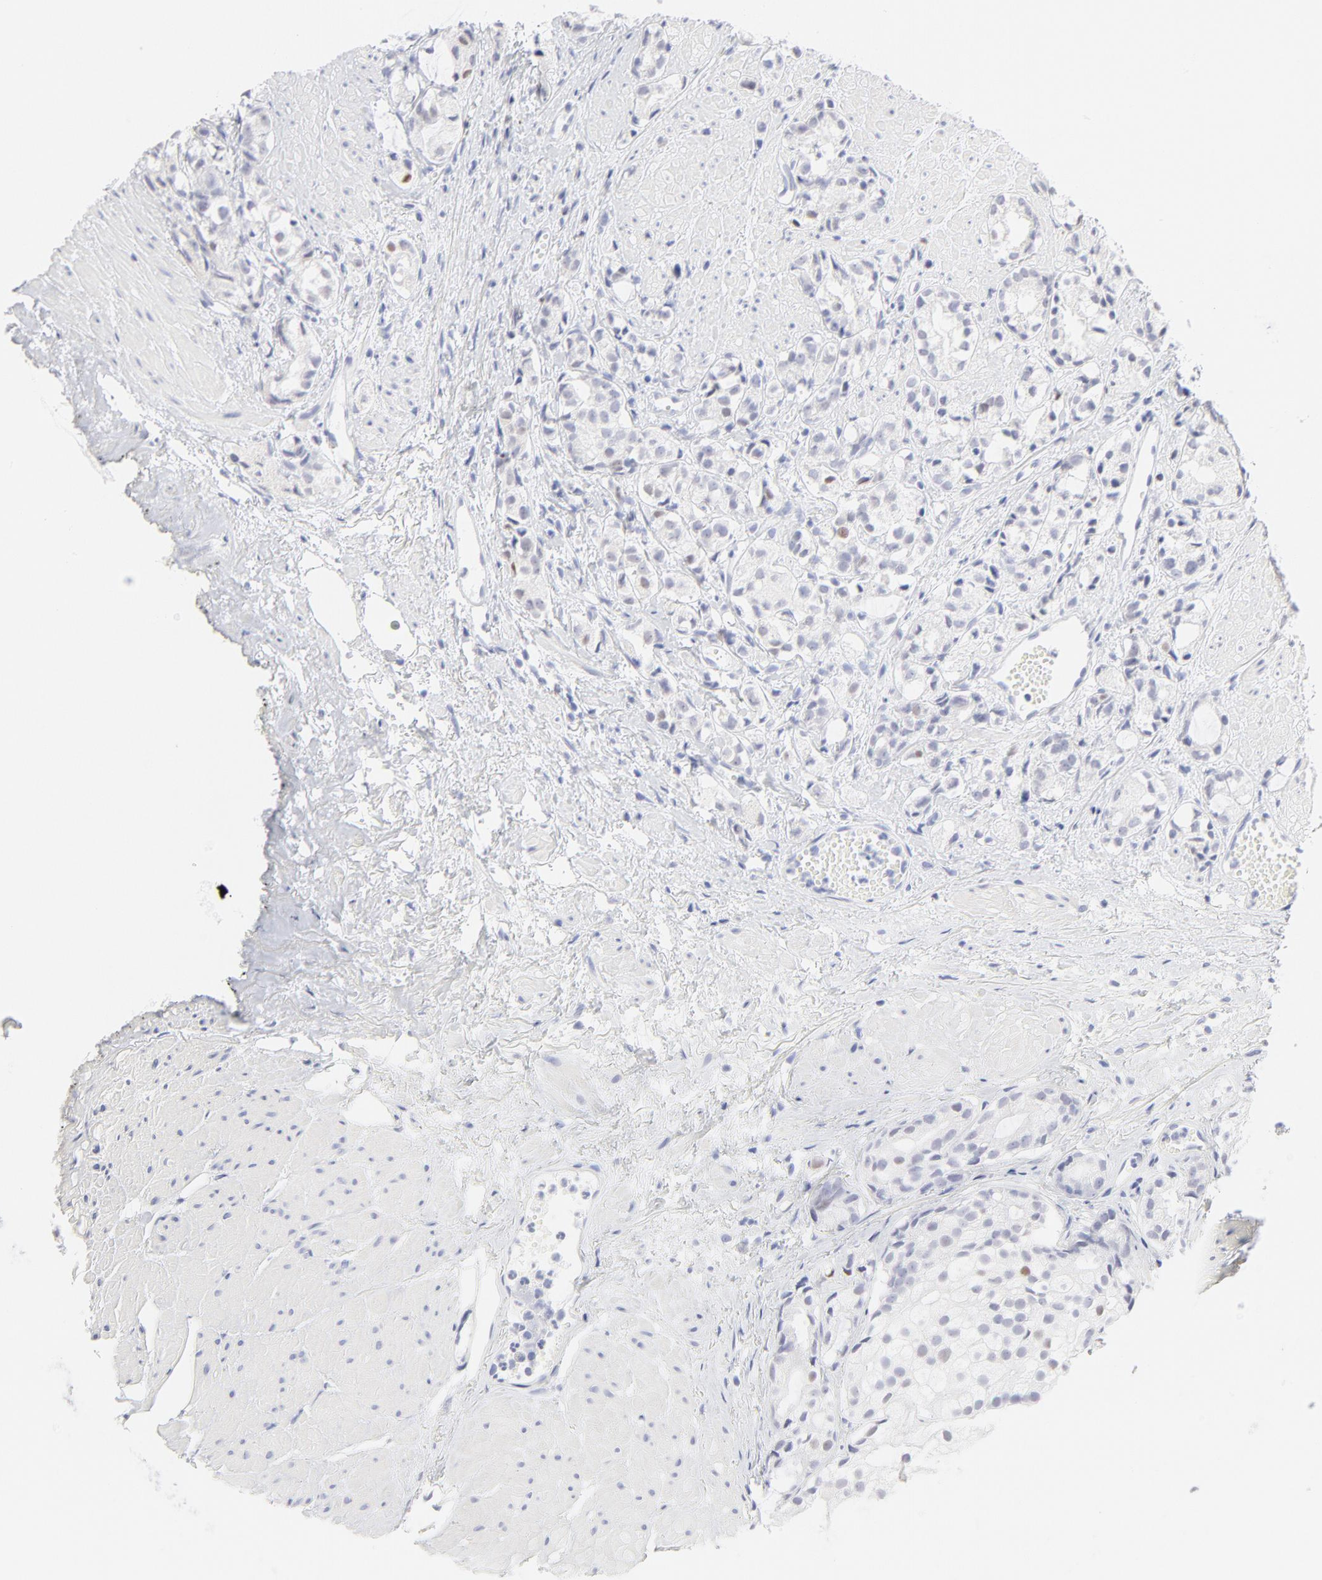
{"staining": {"intensity": "moderate", "quantity": "<25%", "location": "nuclear"}, "tissue": "prostate cancer", "cell_type": "Tumor cells", "image_type": "cancer", "snomed": [{"axis": "morphology", "description": "Adenocarcinoma, High grade"}, {"axis": "topography", "description": "Prostate"}], "caption": "Human prostate cancer stained for a protein (brown) demonstrates moderate nuclear positive positivity in about <25% of tumor cells.", "gene": "ELF3", "patient": {"sex": "male", "age": 85}}